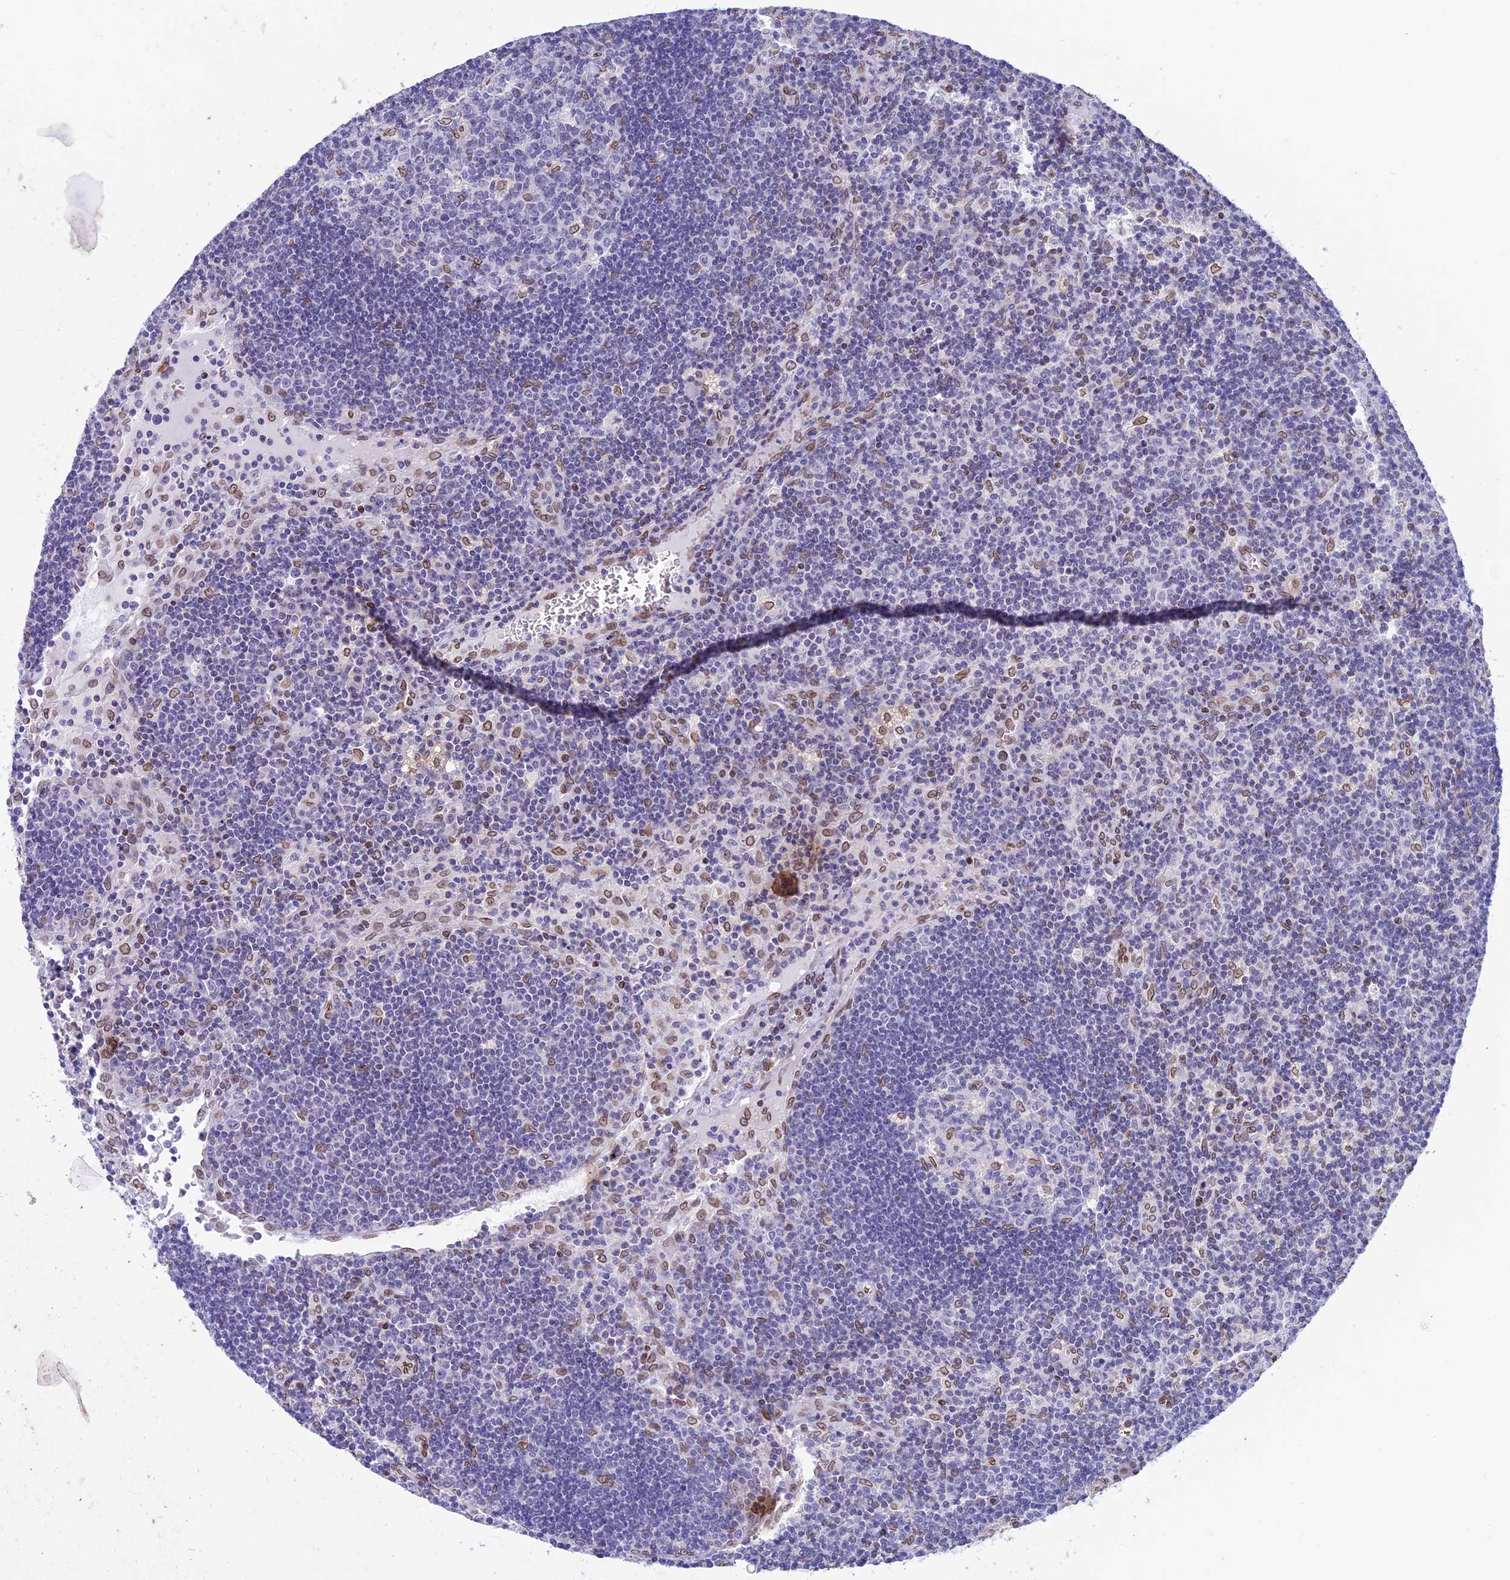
{"staining": {"intensity": "weak", "quantity": "<25%", "location": "cytoplasmic/membranous,nuclear"}, "tissue": "lymph node", "cell_type": "Germinal center cells", "image_type": "normal", "snomed": [{"axis": "morphology", "description": "Normal tissue, NOS"}, {"axis": "topography", "description": "Lymph node"}], "caption": "An immunohistochemistry photomicrograph of unremarkable lymph node is shown. There is no staining in germinal center cells of lymph node.", "gene": "TMPRSS7", "patient": {"sex": "male", "age": 58}}